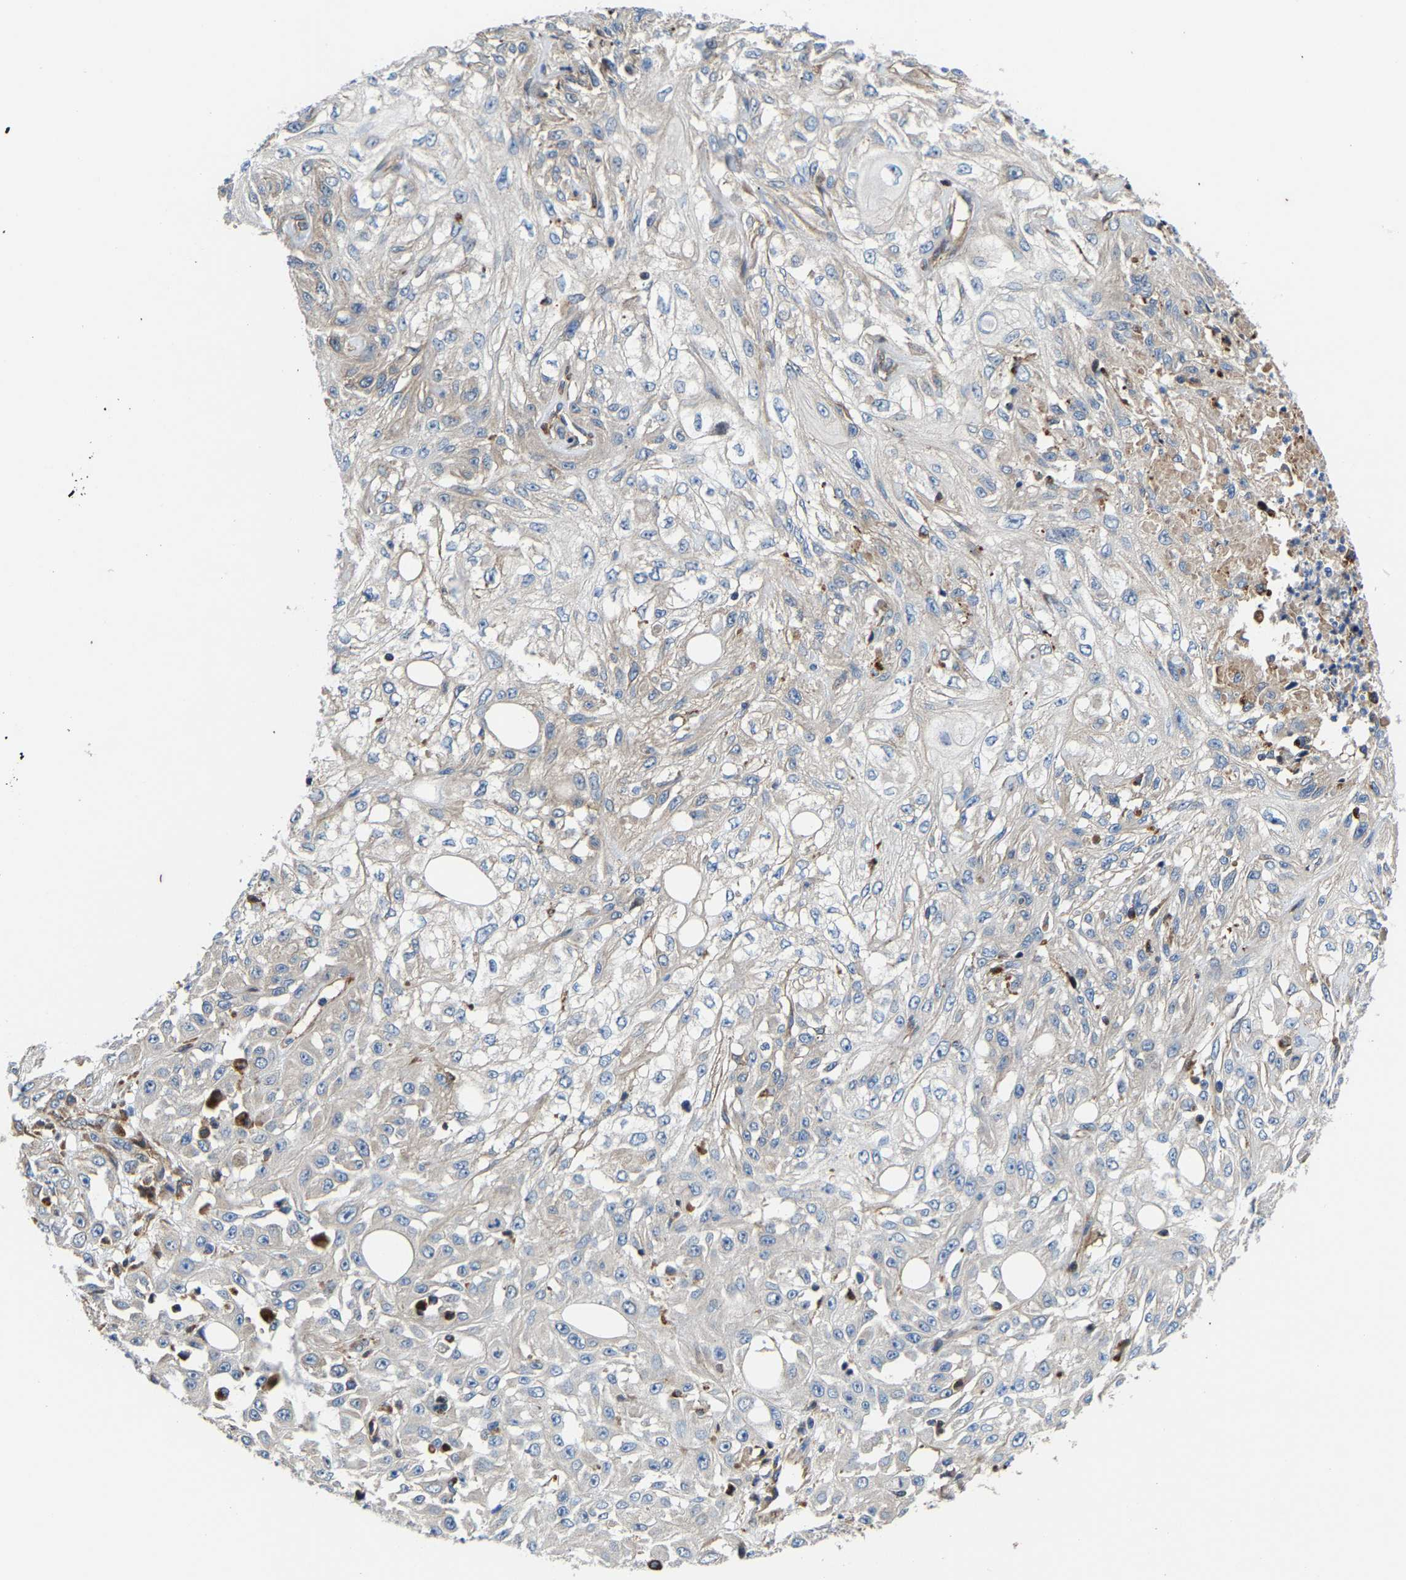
{"staining": {"intensity": "weak", "quantity": "<25%", "location": "cytoplasmic/membranous"}, "tissue": "skin cancer", "cell_type": "Tumor cells", "image_type": "cancer", "snomed": [{"axis": "morphology", "description": "Squamous cell carcinoma, NOS"}, {"axis": "morphology", "description": "Squamous cell carcinoma, metastatic, NOS"}, {"axis": "topography", "description": "Skin"}, {"axis": "topography", "description": "Lymph node"}], "caption": "High power microscopy histopathology image of an immunohistochemistry histopathology image of skin cancer (metastatic squamous cell carcinoma), revealing no significant staining in tumor cells.", "gene": "DPP7", "patient": {"sex": "male", "age": 75}}